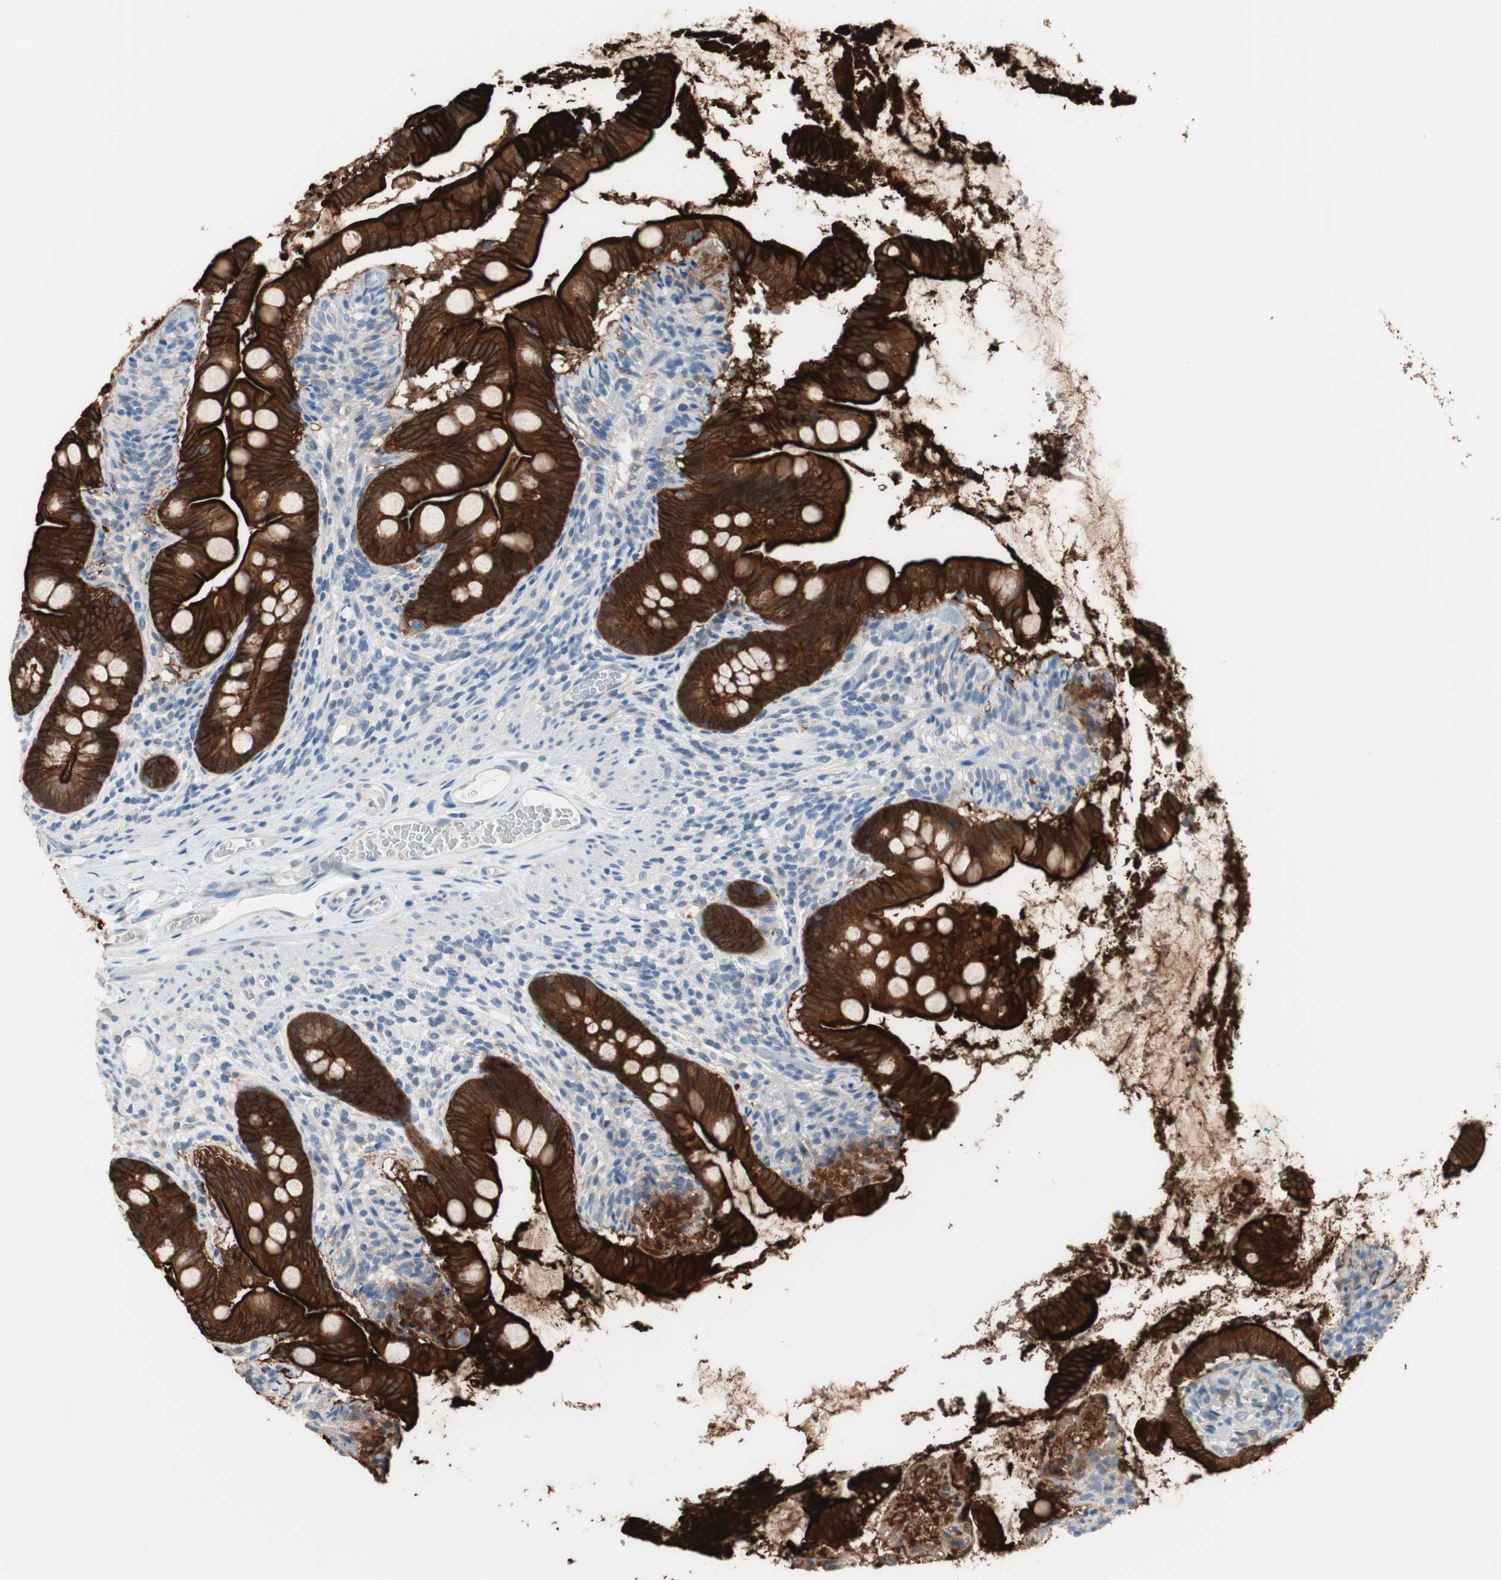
{"staining": {"intensity": "strong", "quantity": ">75%", "location": "cytoplasmic/membranous"}, "tissue": "small intestine", "cell_type": "Glandular cells", "image_type": "normal", "snomed": [{"axis": "morphology", "description": "Normal tissue, NOS"}, {"axis": "topography", "description": "Small intestine"}], "caption": "IHC (DAB (3,3'-diaminobenzidine)) staining of benign small intestine displays strong cytoplasmic/membranous protein staining in about >75% of glandular cells. The staining was performed using DAB, with brown indicating positive protein expression. Nuclei are stained blue with hematoxylin.", "gene": "VIL1", "patient": {"sex": "female", "age": 56}}